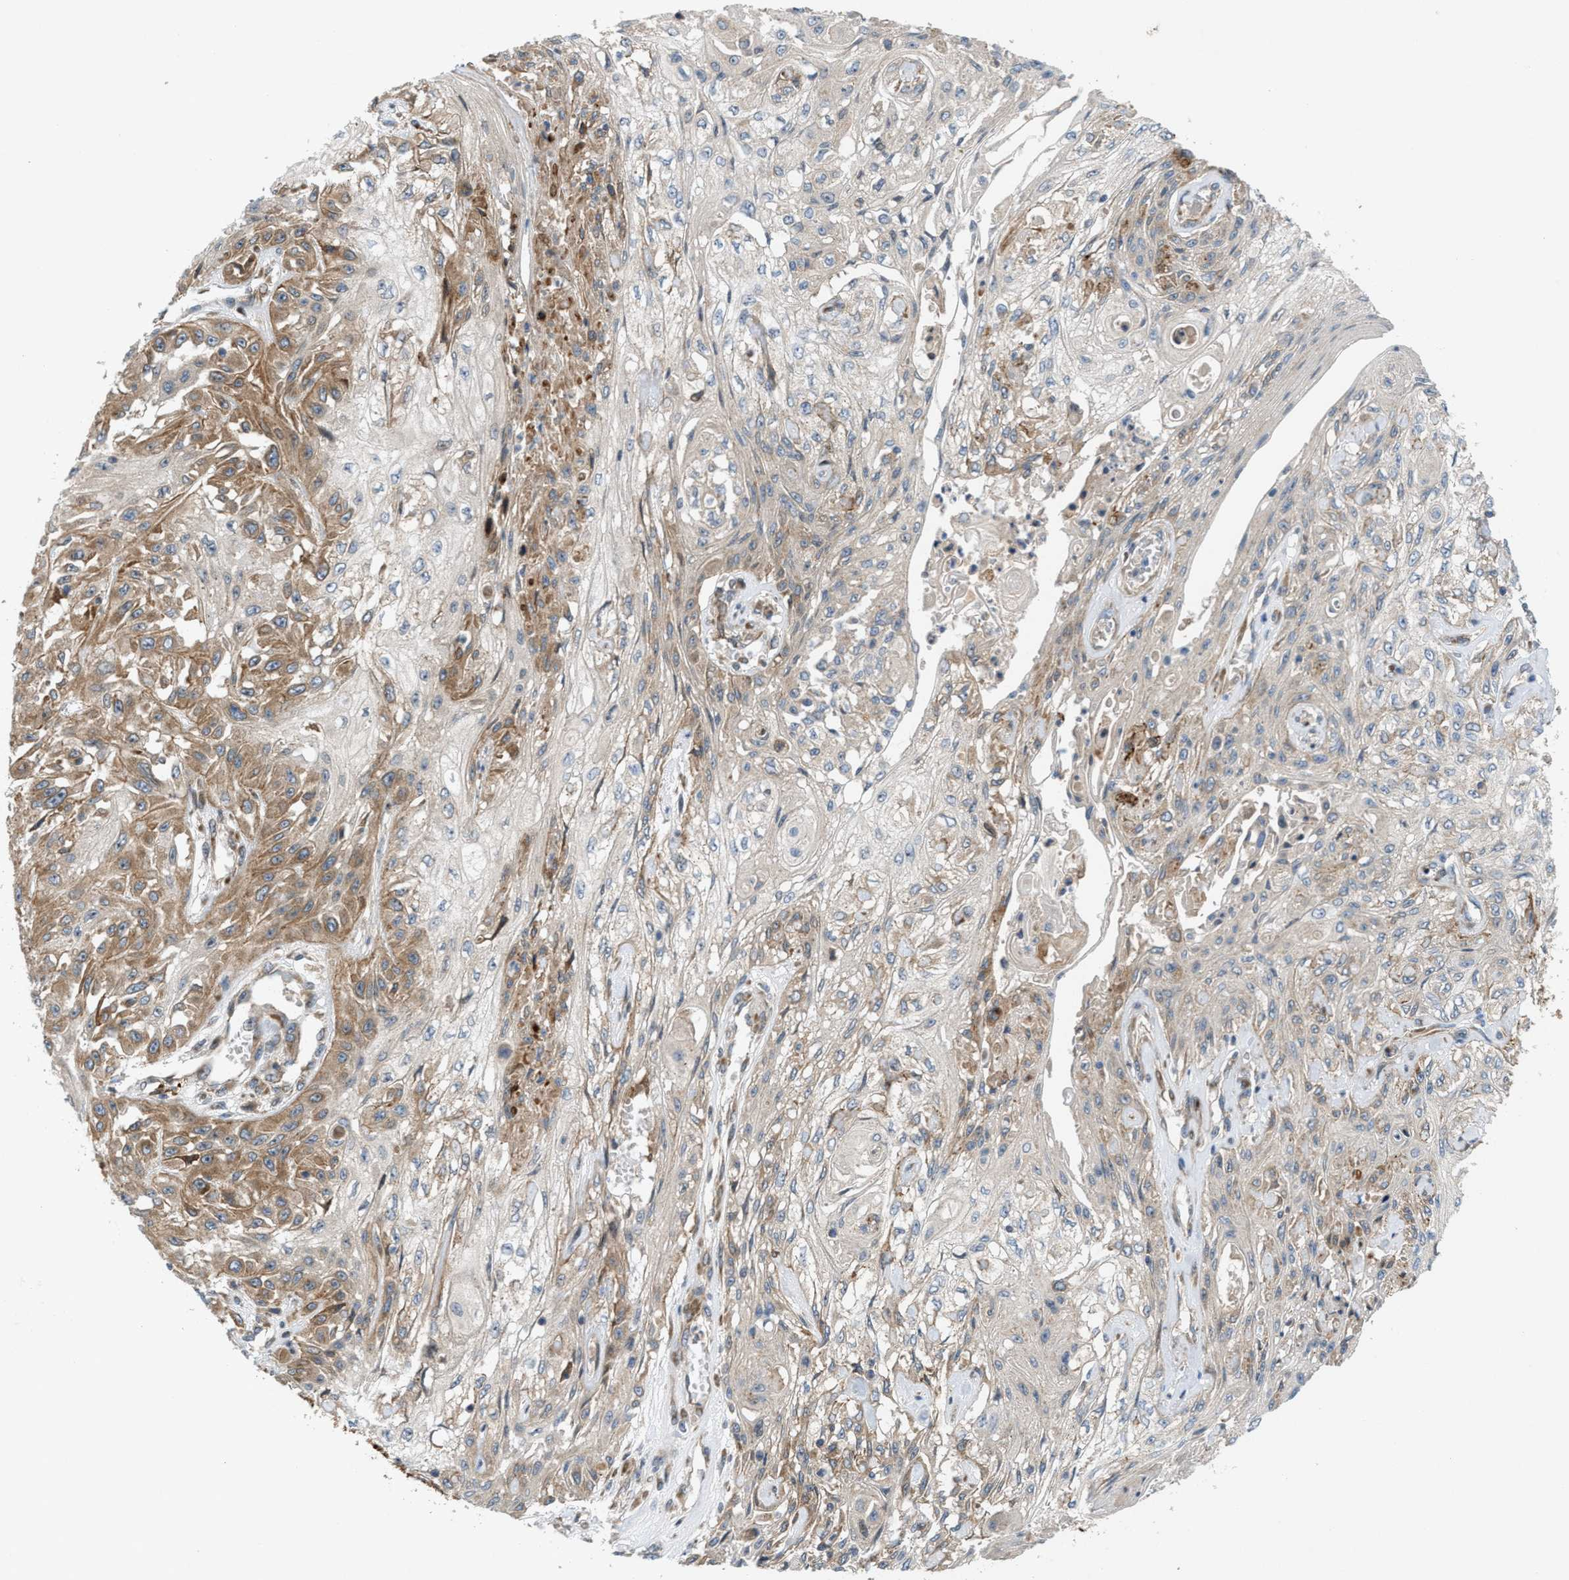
{"staining": {"intensity": "moderate", "quantity": "<25%", "location": "cytoplasmic/membranous"}, "tissue": "skin cancer", "cell_type": "Tumor cells", "image_type": "cancer", "snomed": [{"axis": "morphology", "description": "Squamous cell carcinoma, NOS"}, {"axis": "morphology", "description": "Squamous cell carcinoma, metastatic, NOS"}, {"axis": "topography", "description": "Skin"}, {"axis": "topography", "description": "Lymph node"}], "caption": "The micrograph shows a brown stain indicating the presence of a protein in the cytoplasmic/membranous of tumor cells in metastatic squamous cell carcinoma (skin). Using DAB (3,3'-diaminobenzidine) (brown) and hematoxylin (blue) stains, captured at high magnification using brightfield microscopy.", "gene": "CYB5D1", "patient": {"sex": "male", "age": 75}}